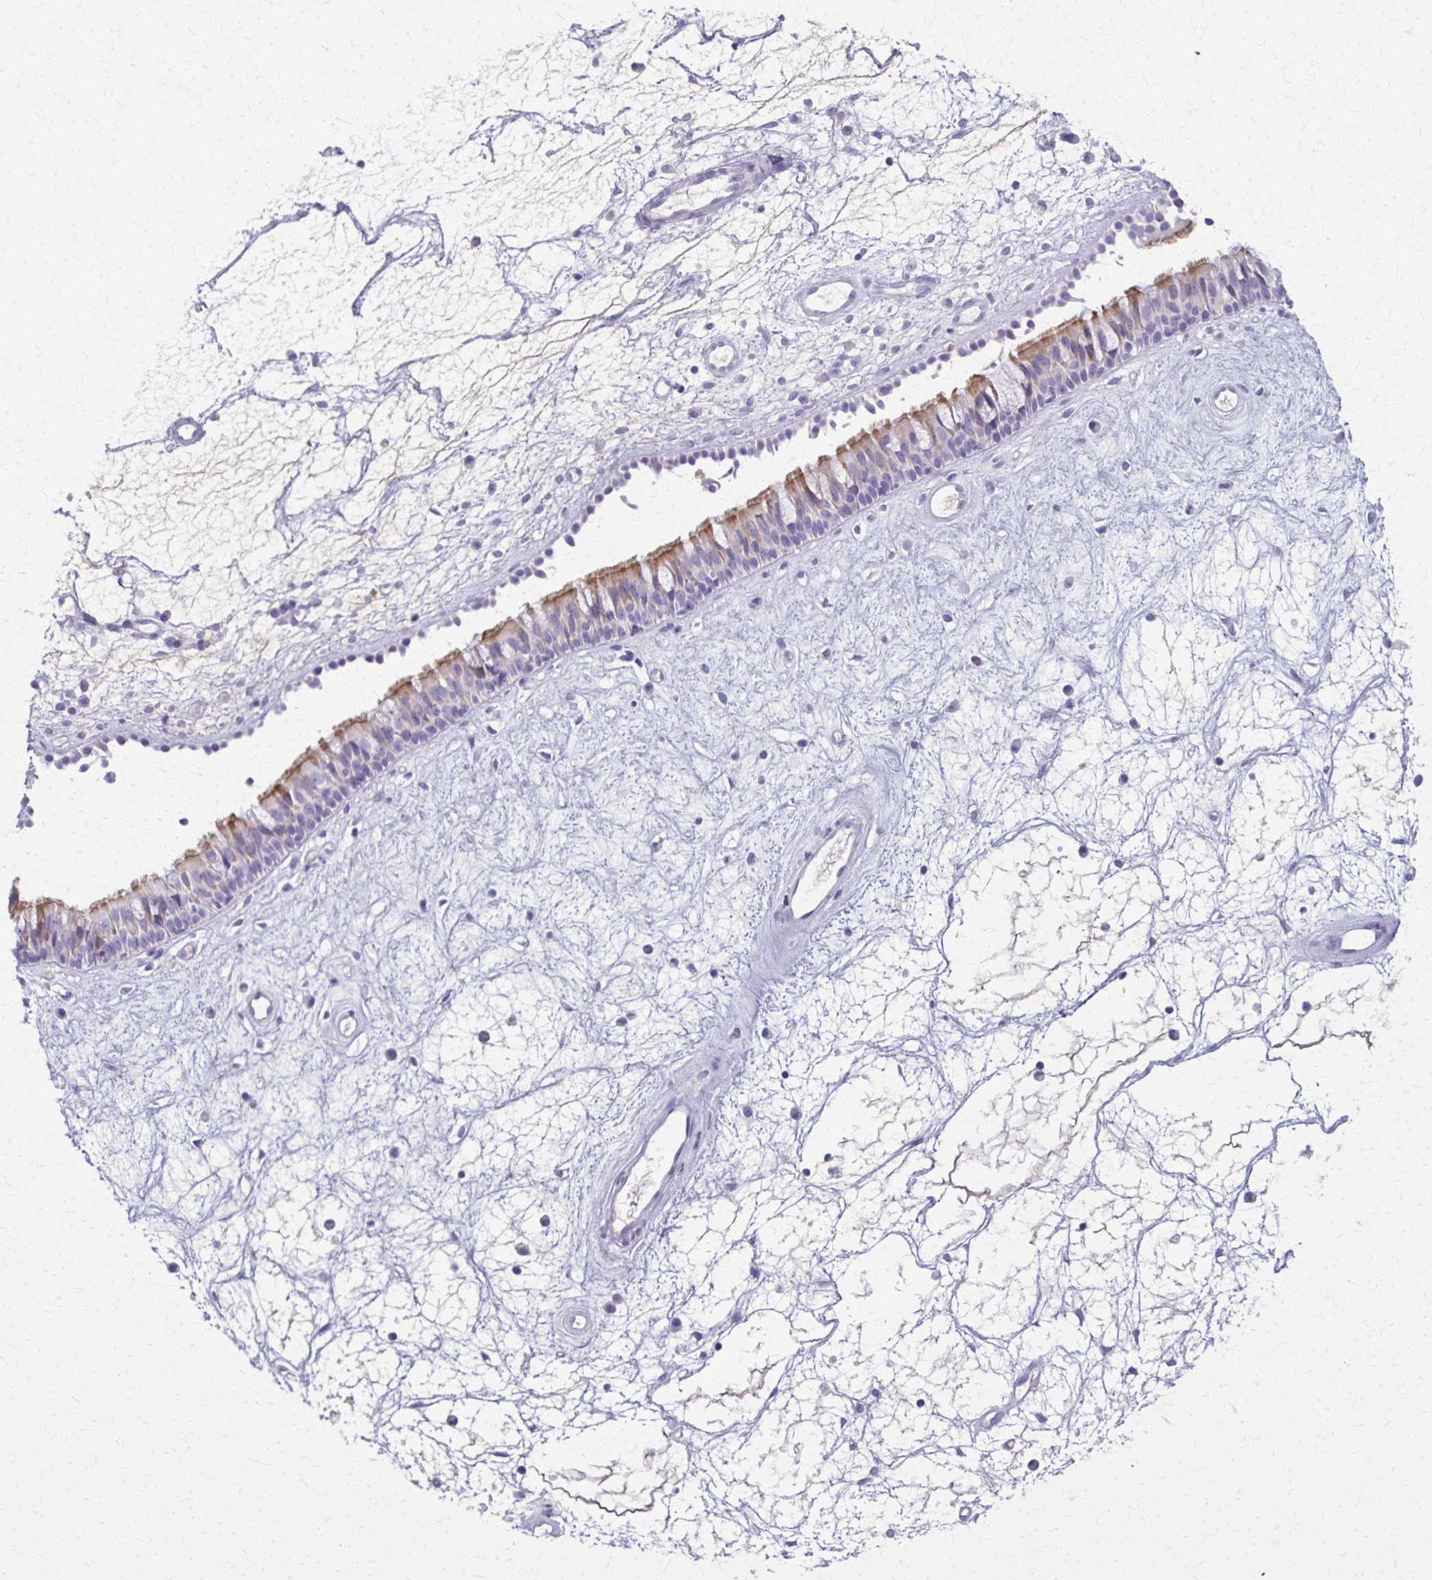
{"staining": {"intensity": "moderate", "quantity": "<25%", "location": "cytoplasmic/membranous"}, "tissue": "nasopharynx", "cell_type": "Respiratory epithelial cells", "image_type": "normal", "snomed": [{"axis": "morphology", "description": "Normal tissue, NOS"}, {"axis": "topography", "description": "Nasopharynx"}], "caption": "Nasopharynx stained with IHC displays moderate cytoplasmic/membranous positivity in about <25% of respiratory epithelial cells.", "gene": "ENSG00000275249", "patient": {"sex": "male", "age": 69}}